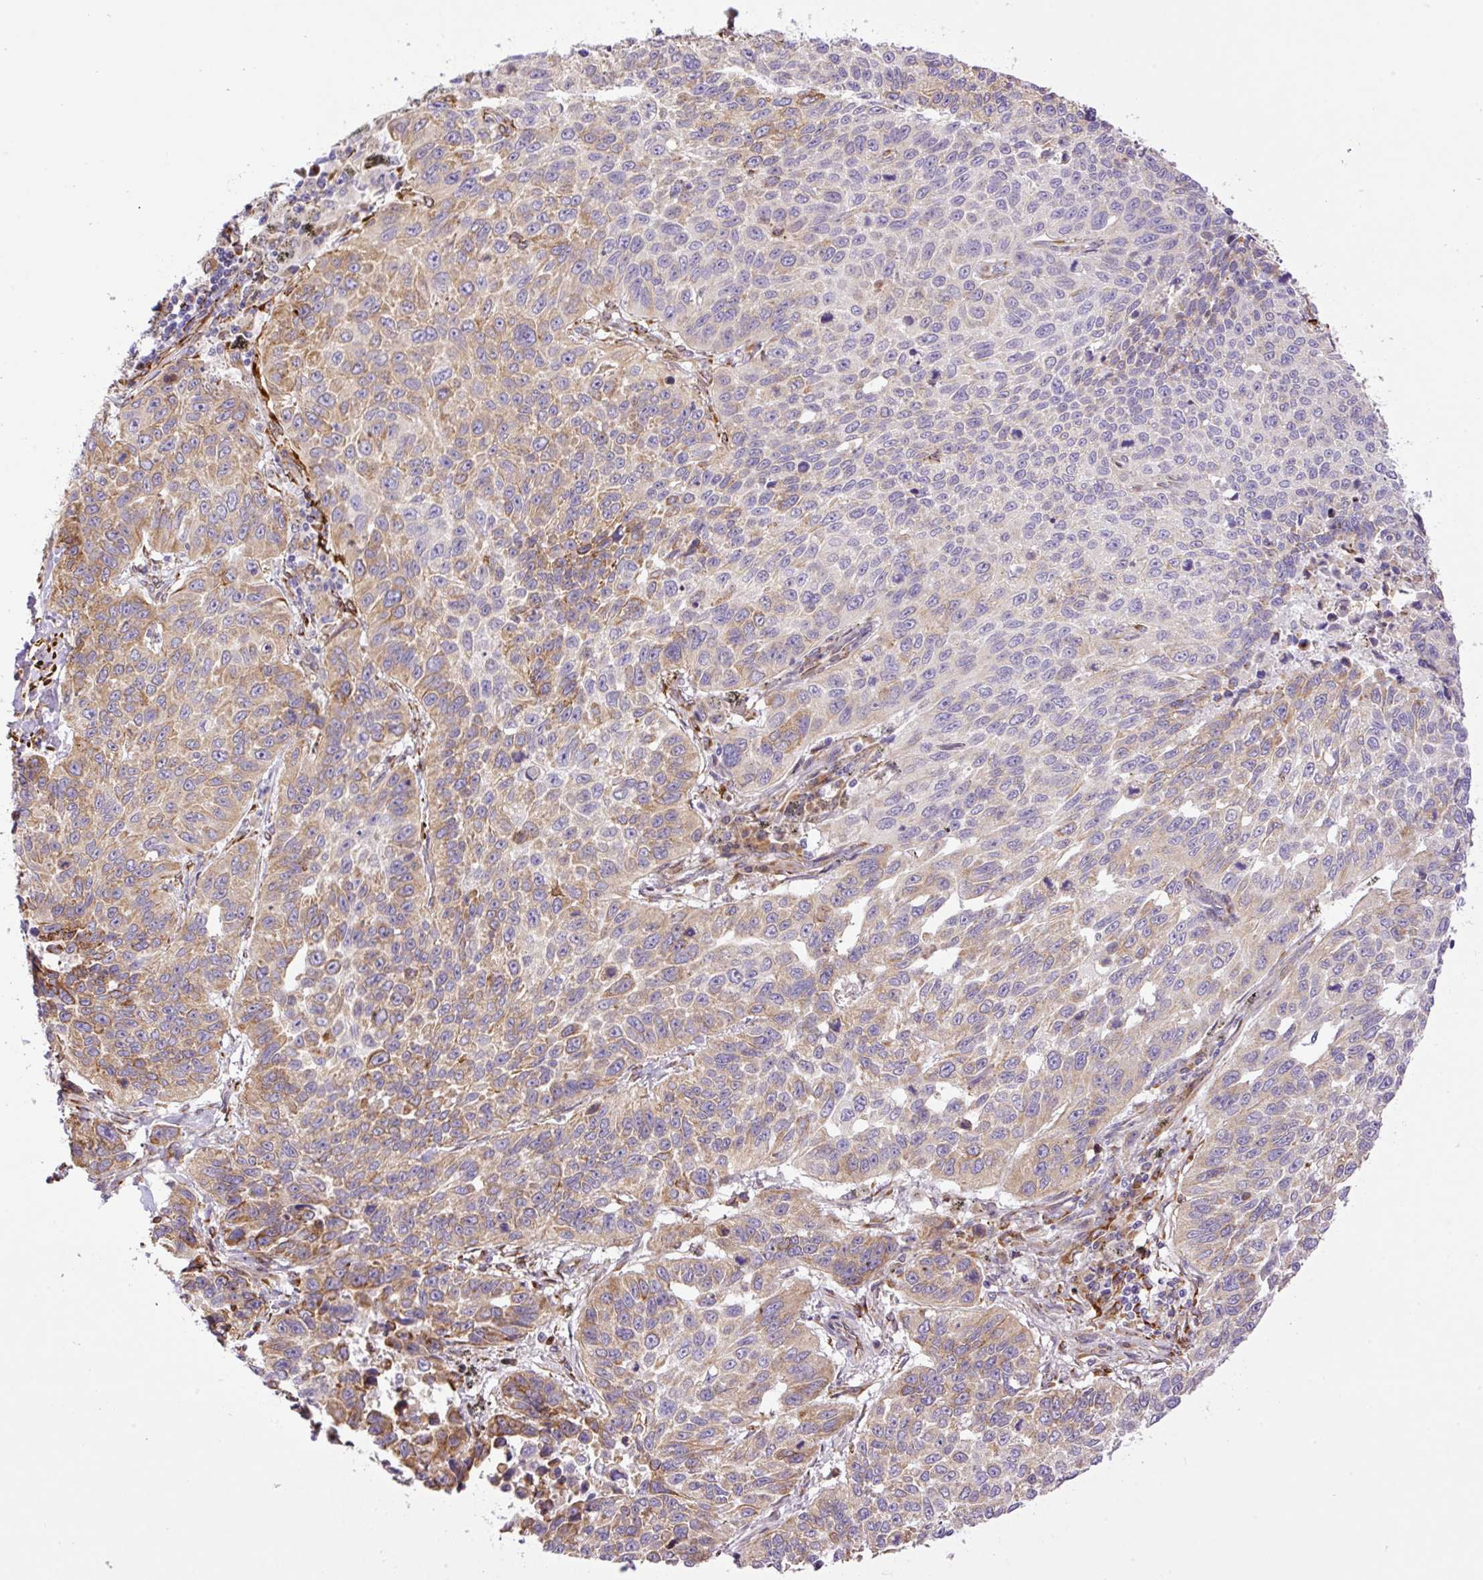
{"staining": {"intensity": "weak", "quantity": "25%-75%", "location": "cytoplasmic/membranous"}, "tissue": "lung cancer", "cell_type": "Tumor cells", "image_type": "cancer", "snomed": [{"axis": "morphology", "description": "Squamous cell carcinoma, NOS"}, {"axis": "topography", "description": "Lung"}], "caption": "Lung cancer was stained to show a protein in brown. There is low levels of weak cytoplasmic/membranous positivity in approximately 25%-75% of tumor cells.", "gene": "RAB30", "patient": {"sex": "male", "age": 62}}